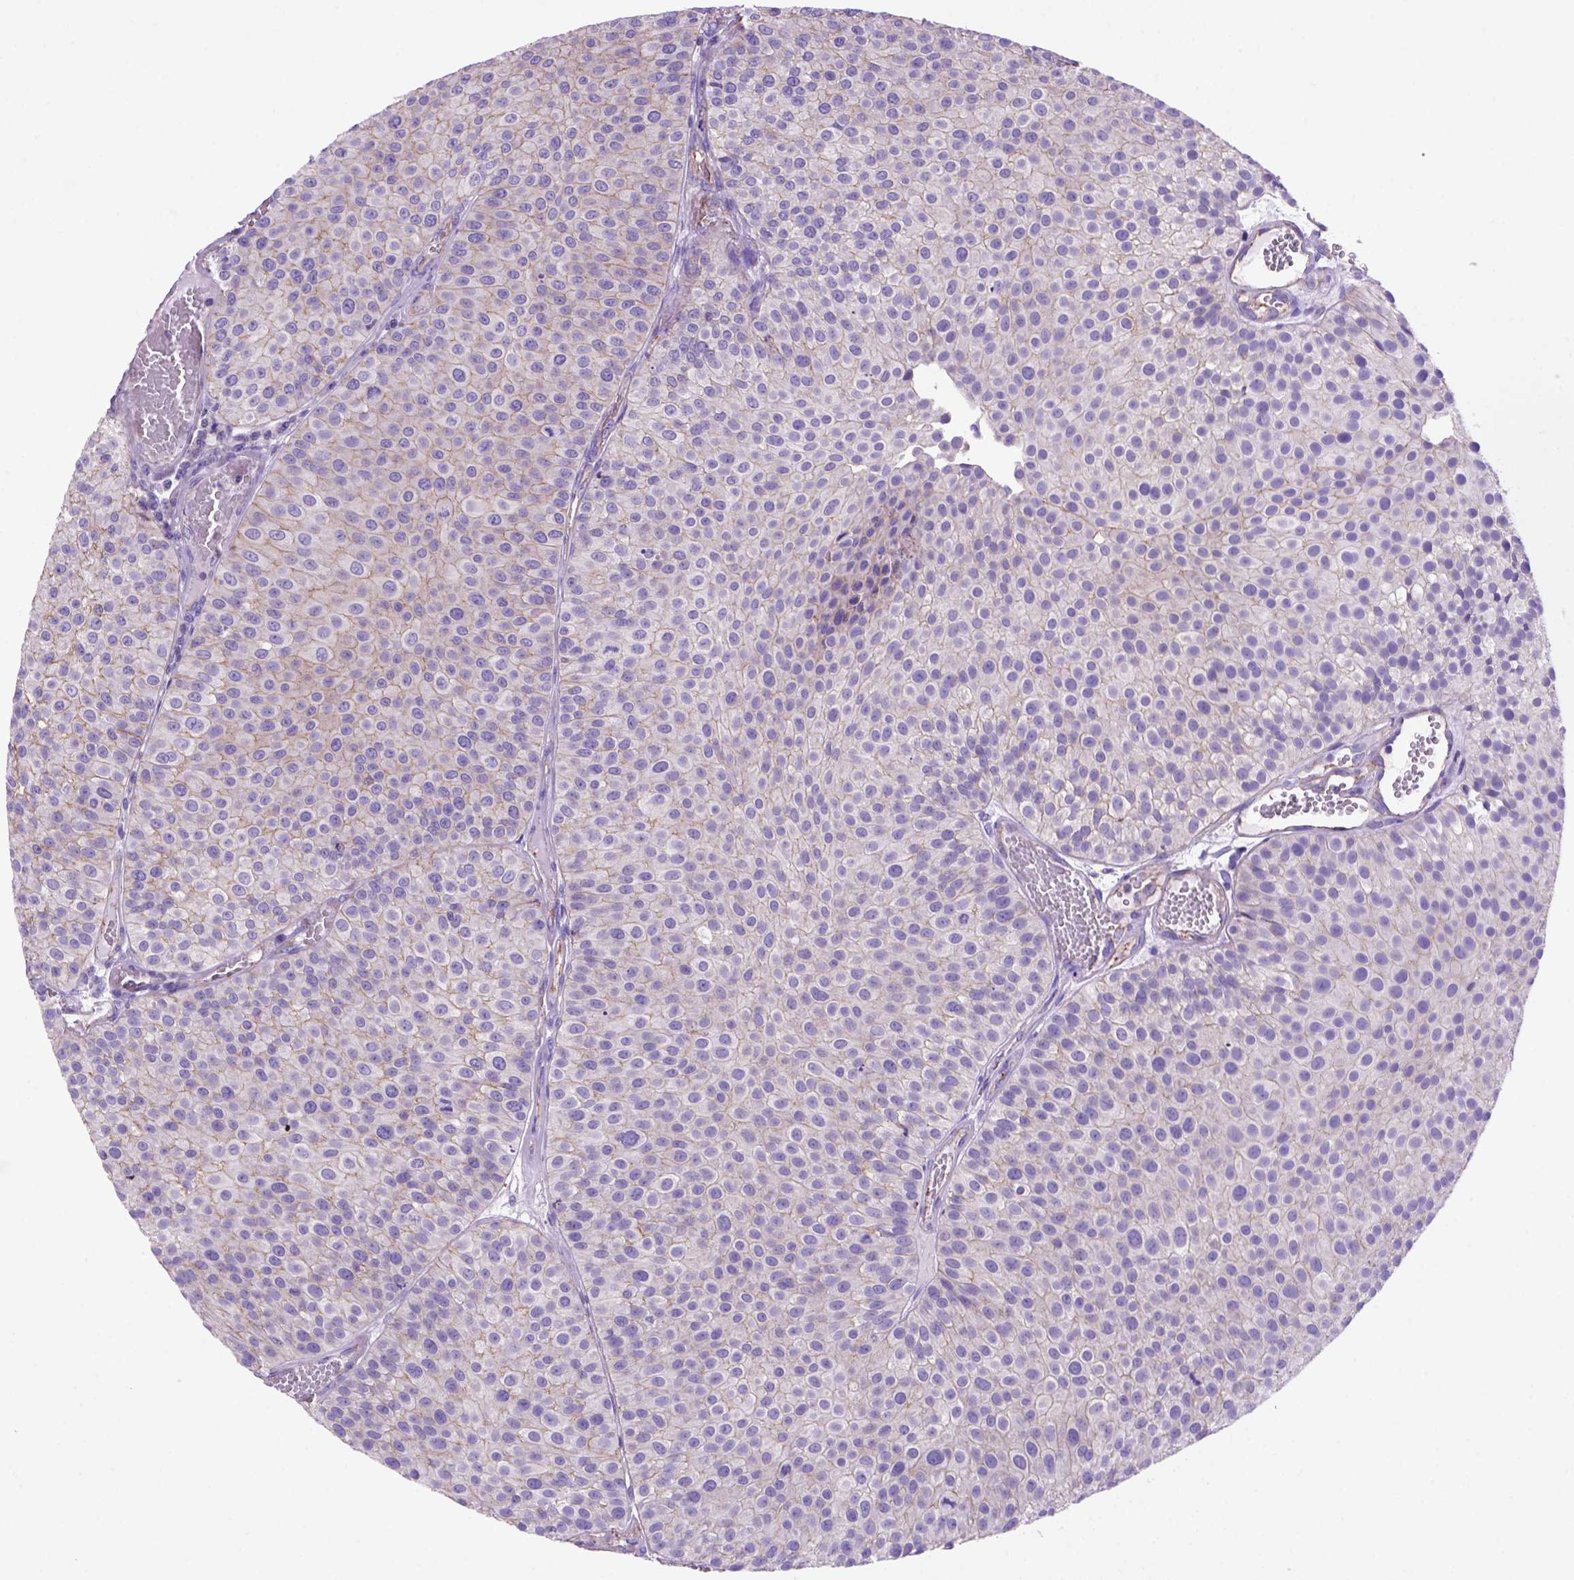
{"staining": {"intensity": "moderate", "quantity": ">75%", "location": "cytoplasmic/membranous"}, "tissue": "urothelial cancer", "cell_type": "Tumor cells", "image_type": "cancer", "snomed": [{"axis": "morphology", "description": "Urothelial carcinoma, Low grade"}, {"axis": "topography", "description": "Urinary bladder"}], "caption": "The micrograph demonstrates immunohistochemical staining of urothelial carcinoma (low-grade). There is moderate cytoplasmic/membranous expression is appreciated in about >75% of tumor cells. (DAB IHC, brown staining for protein, blue staining for nuclei).", "gene": "PEX12", "patient": {"sex": "female", "age": 87}}